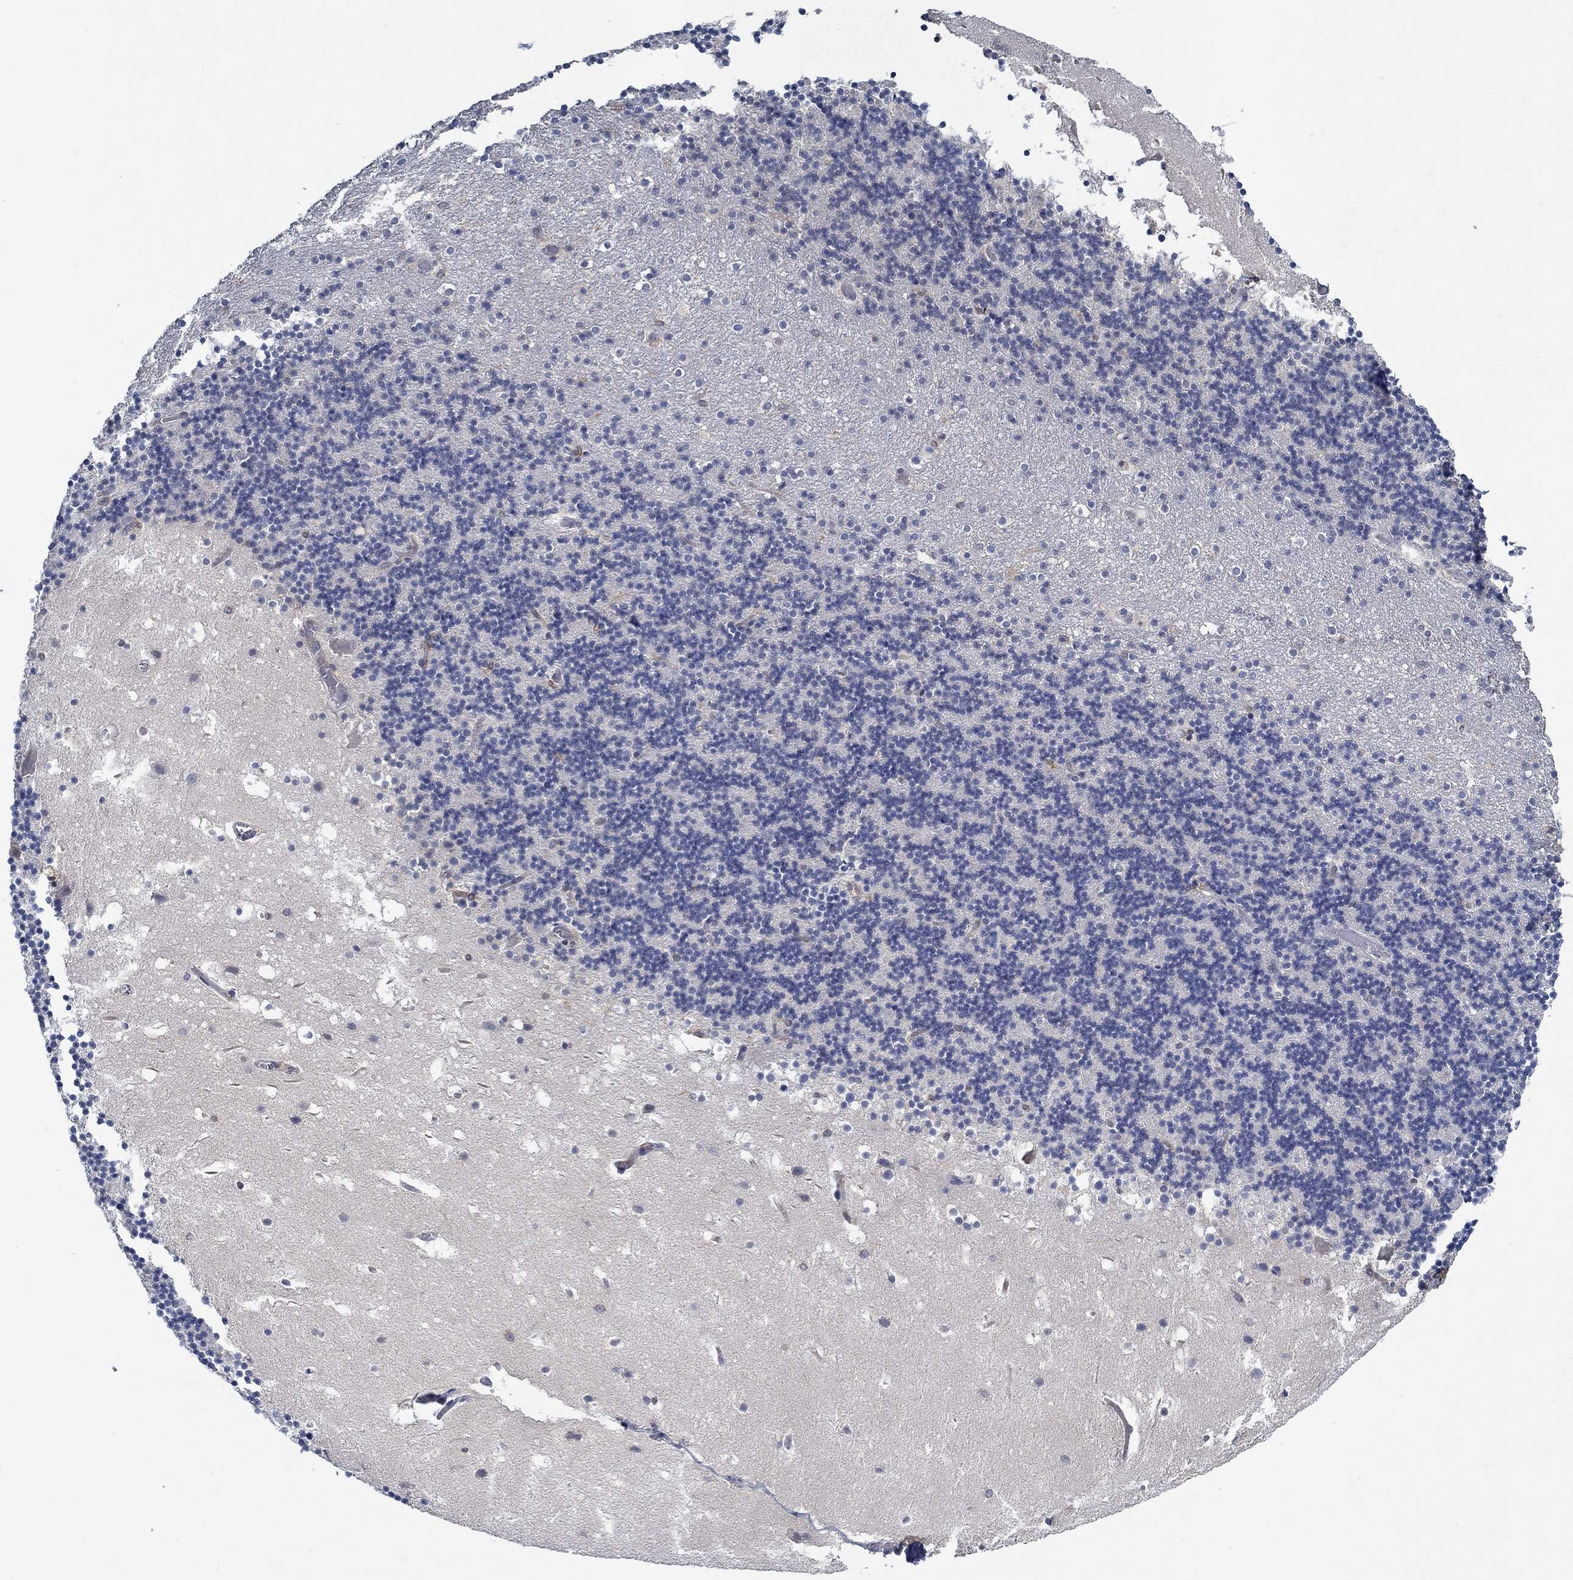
{"staining": {"intensity": "negative", "quantity": "none", "location": "none"}, "tissue": "cerebellum", "cell_type": "Cells in granular layer", "image_type": "normal", "snomed": [{"axis": "morphology", "description": "Normal tissue, NOS"}, {"axis": "topography", "description": "Cerebellum"}], "caption": "An image of human cerebellum is negative for staining in cells in granular layer. (DAB immunohistochemistry visualized using brightfield microscopy, high magnification).", "gene": "MTHFR", "patient": {"sex": "male", "age": 37}}